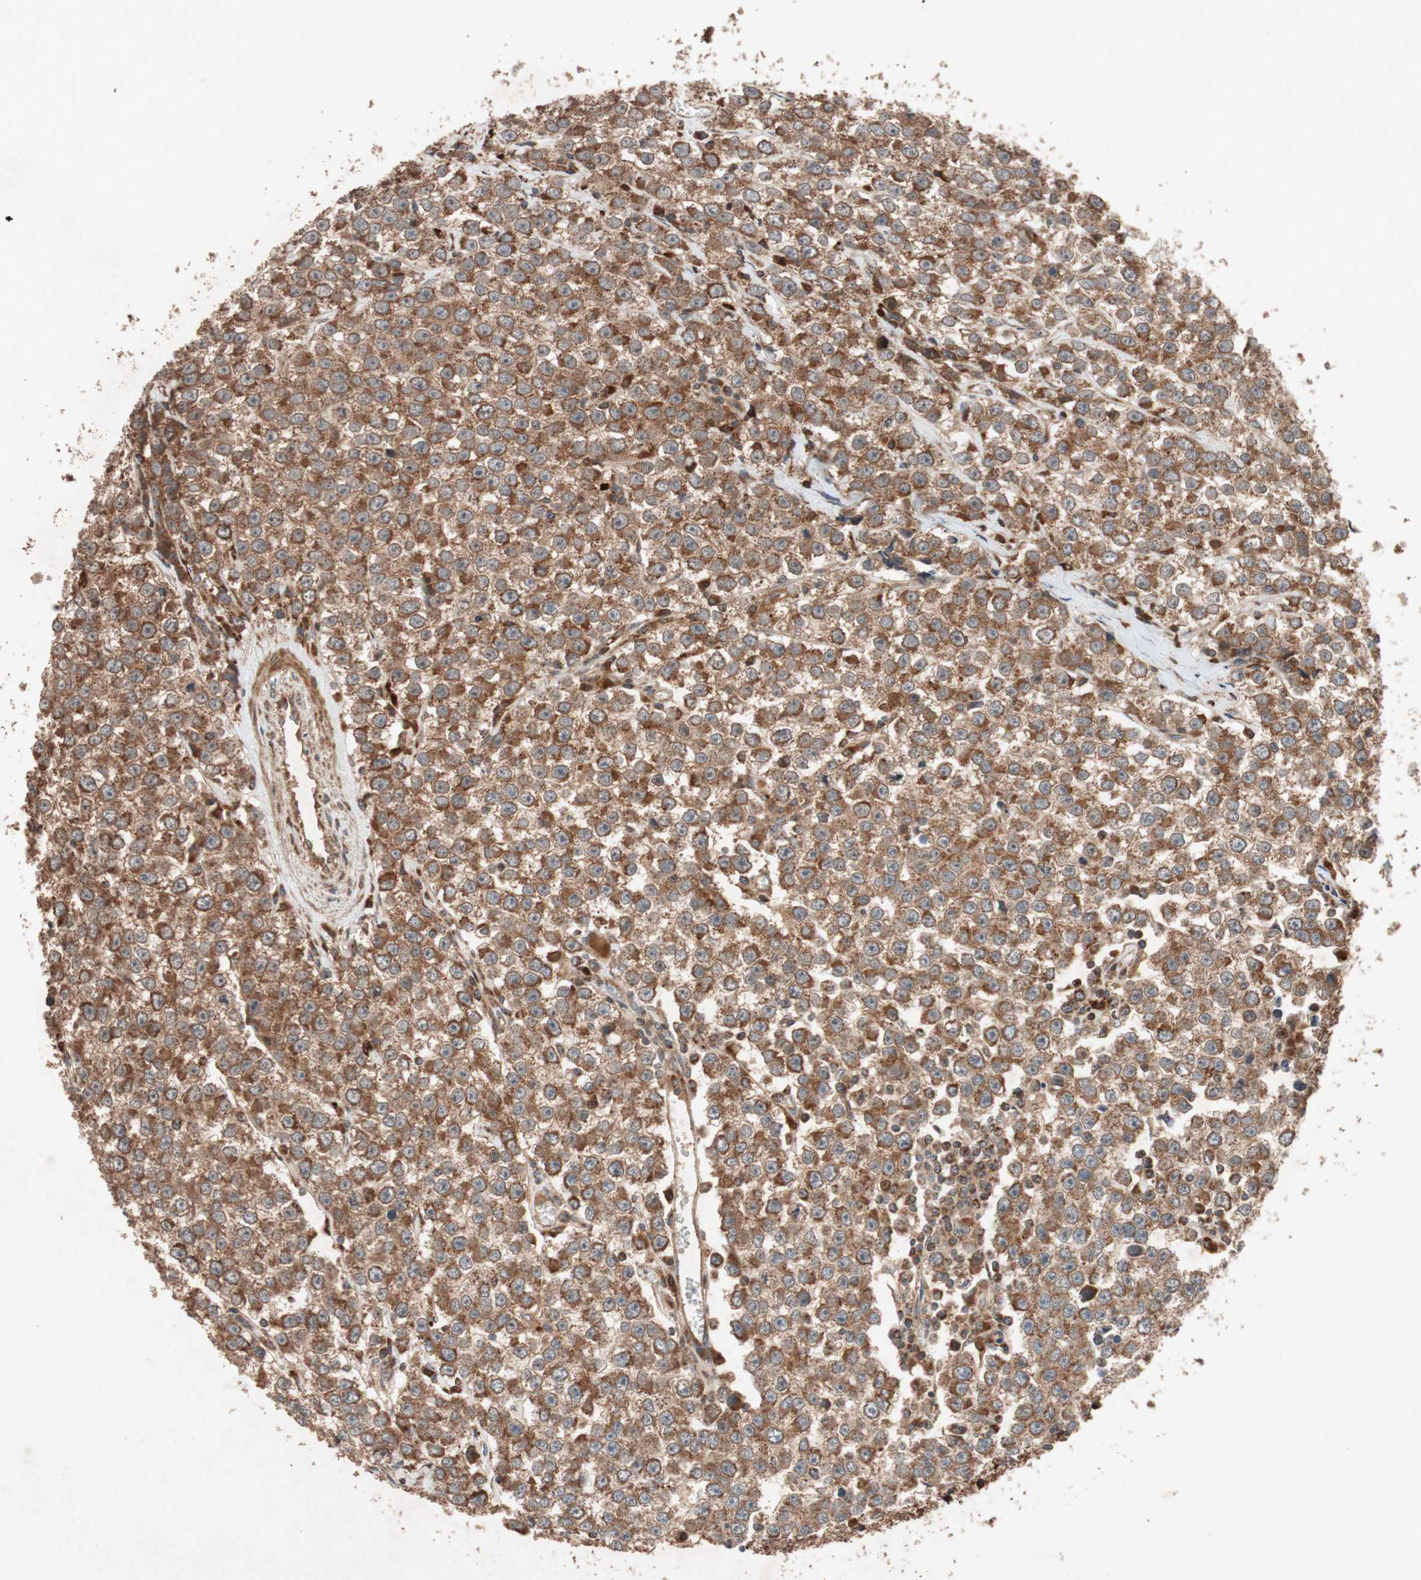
{"staining": {"intensity": "moderate", "quantity": ">75%", "location": "cytoplasmic/membranous"}, "tissue": "testis cancer", "cell_type": "Tumor cells", "image_type": "cancer", "snomed": [{"axis": "morphology", "description": "Seminoma, NOS"}, {"axis": "morphology", "description": "Carcinoma, Embryonal, NOS"}, {"axis": "topography", "description": "Testis"}], "caption": "Testis cancer stained with DAB (3,3'-diaminobenzidine) immunohistochemistry demonstrates medium levels of moderate cytoplasmic/membranous positivity in about >75% of tumor cells.", "gene": "RAB1A", "patient": {"sex": "male", "age": 52}}